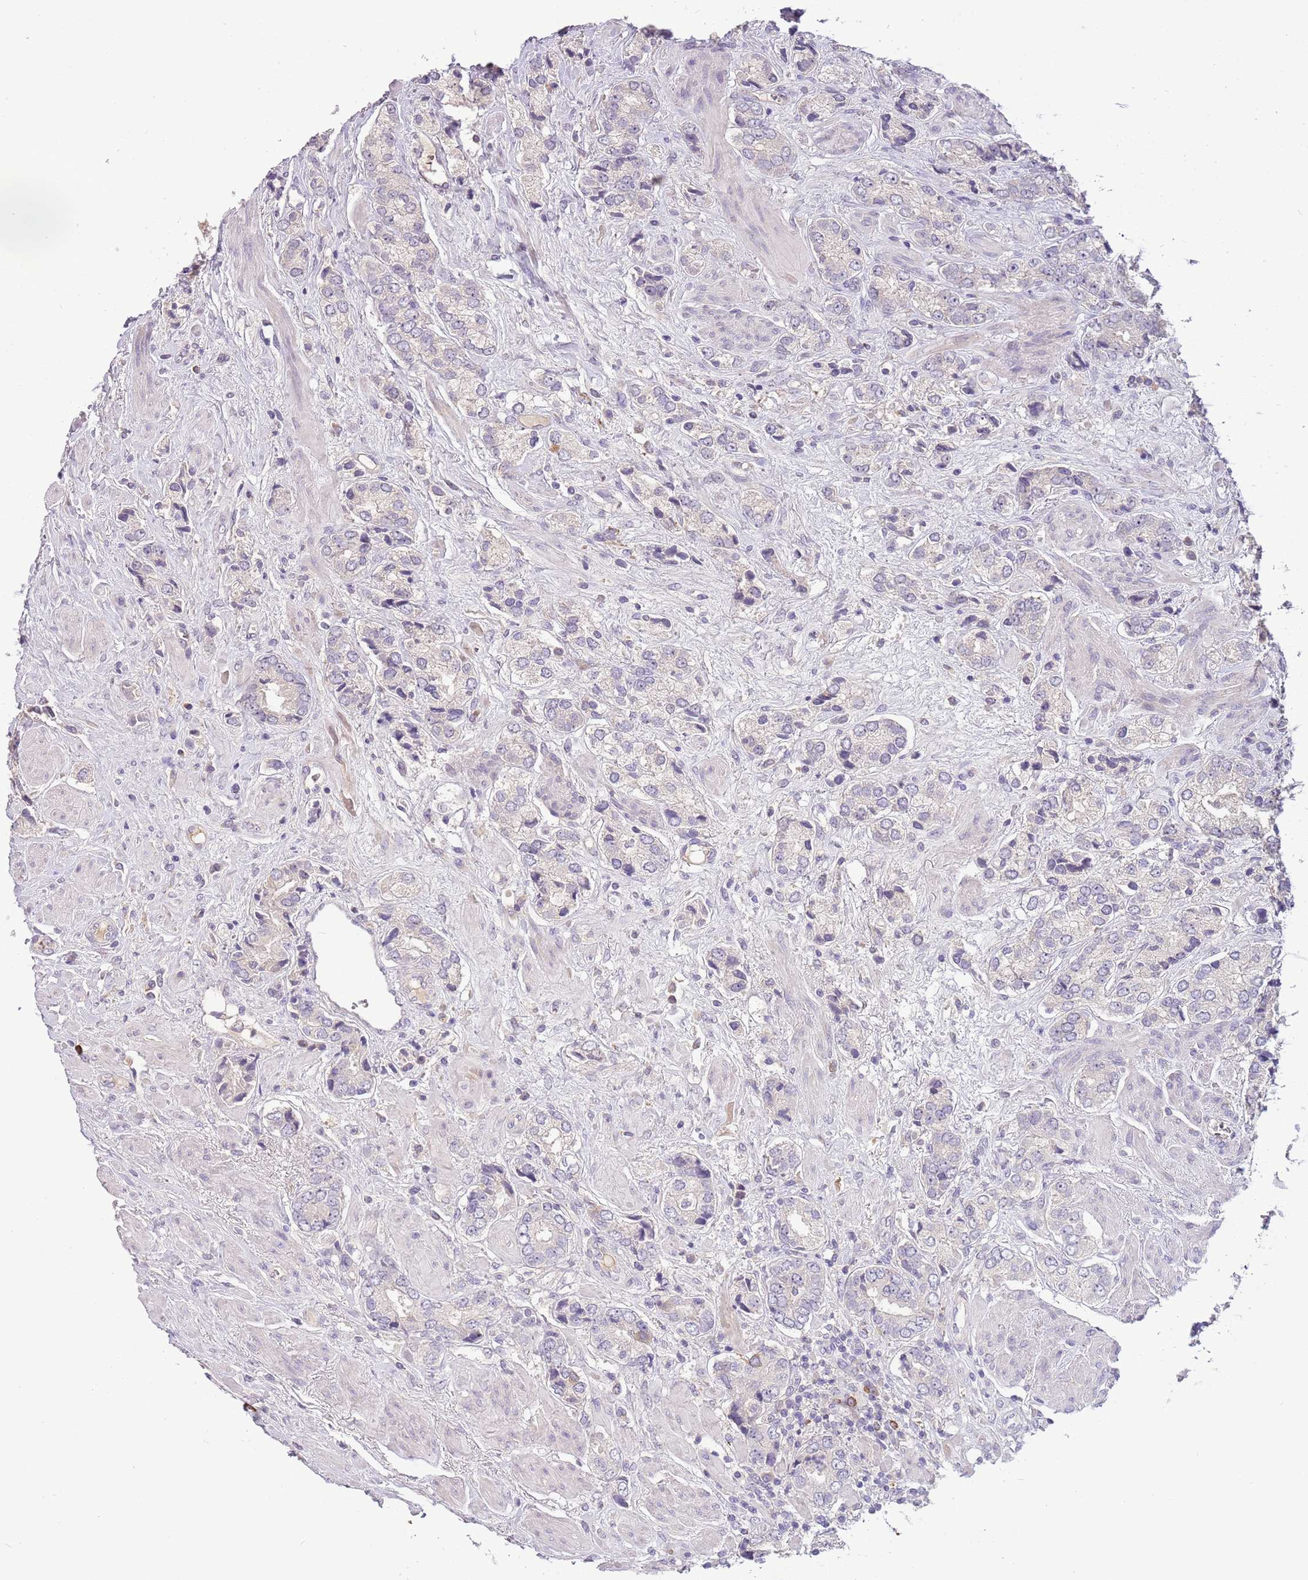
{"staining": {"intensity": "negative", "quantity": "none", "location": "none"}, "tissue": "prostate cancer", "cell_type": "Tumor cells", "image_type": "cancer", "snomed": [{"axis": "morphology", "description": "Adenocarcinoma, High grade"}, {"axis": "topography", "description": "Prostate and seminal vesicle, NOS"}], "caption": "Tumor cells show no significant protein staining in prostate cancer.", "gene": "SCAMP5", "patient": {"sex": "male", "age": 64}}